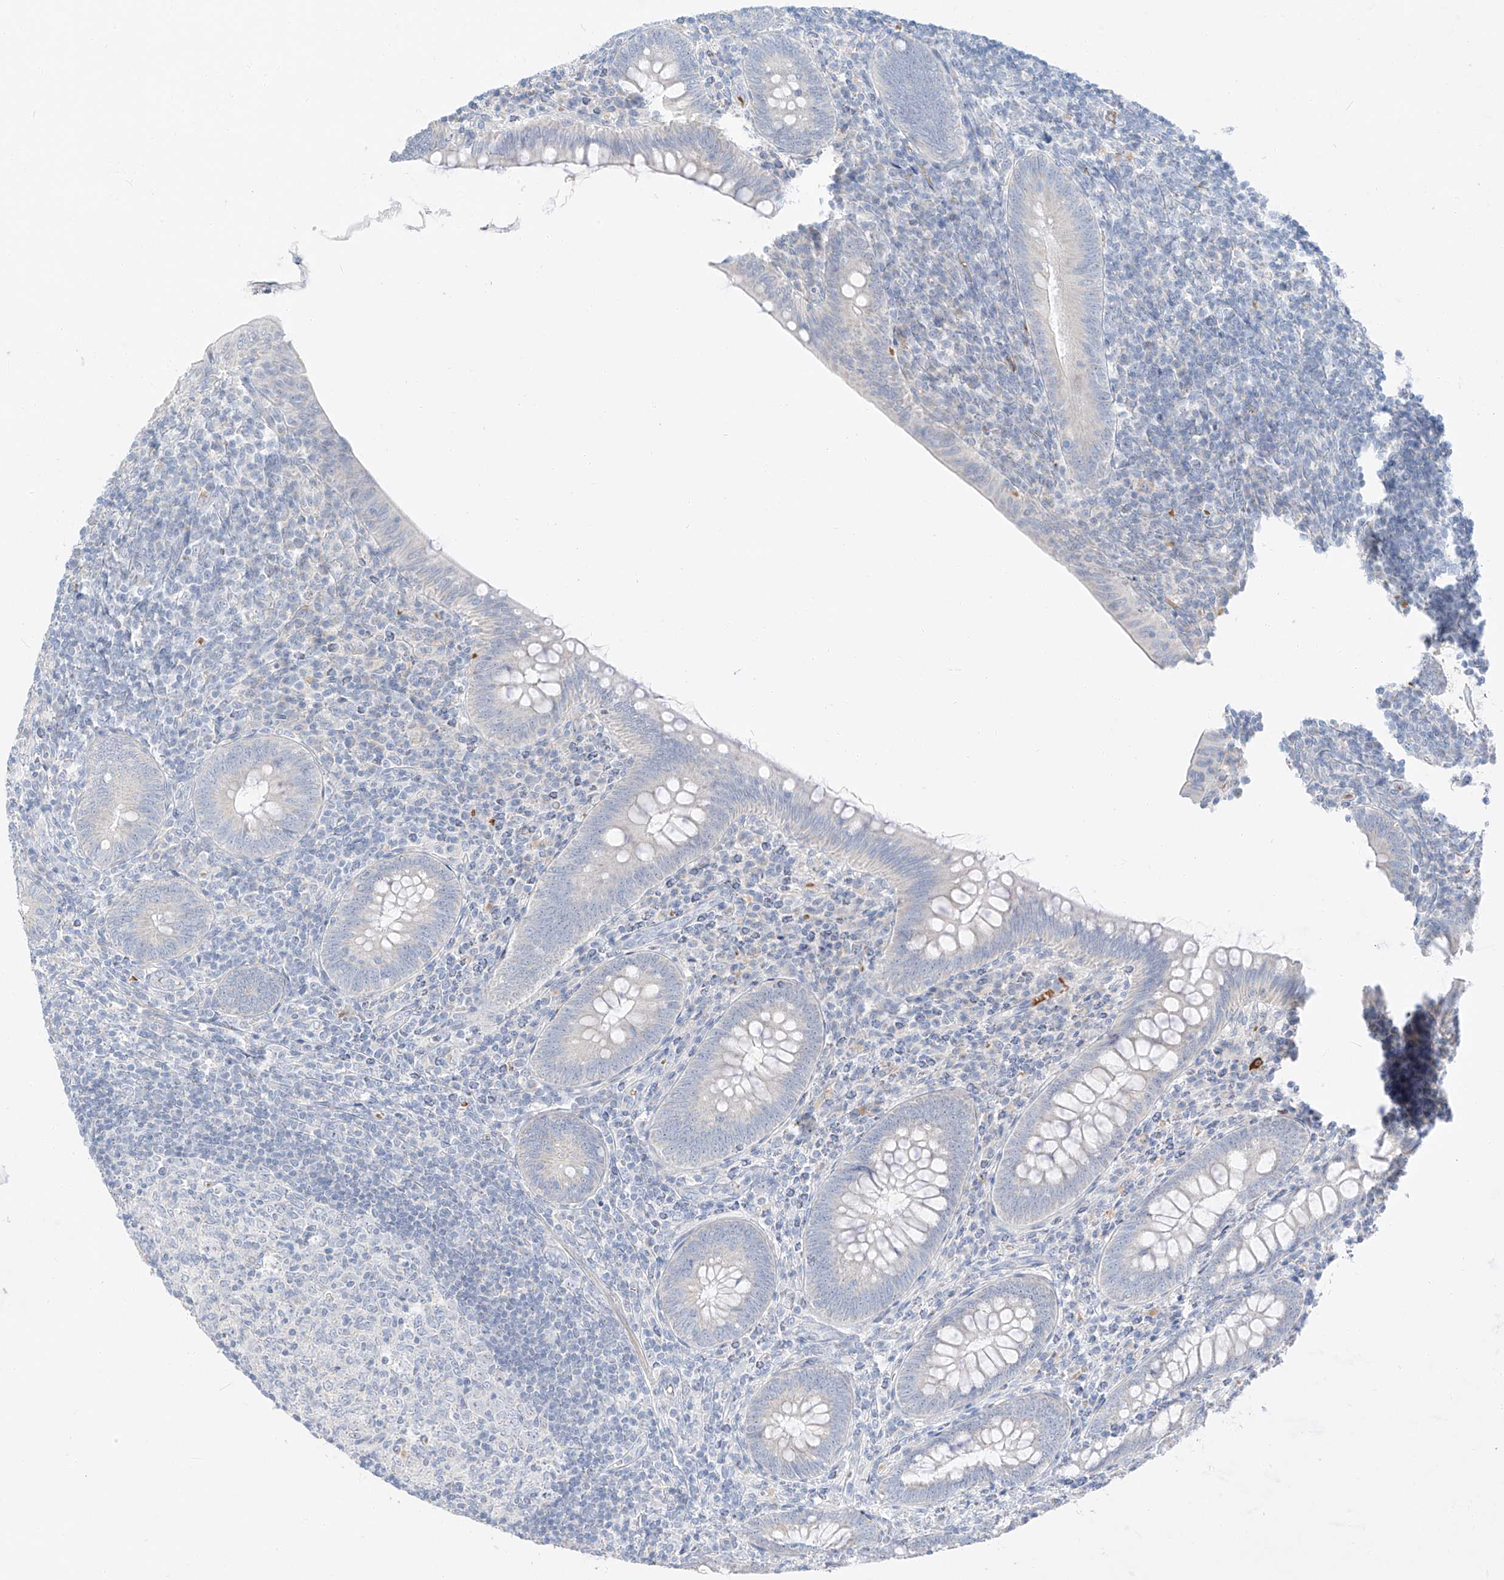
{"staining": {"intensity": "negative", "quantity": "none", "location": "none"}, "tissue": "appendix", "cell_type": "Glandular cells", "image_type": "normal", "snomed": [{"axis": "morphology", "description": "Normal tissue, NOS"}, {"axis": "topography", "description": "Appendix"}], "caption": "This is a histopathology image of immunohistochemistry (IHC) staining of benign appendix, which shows no staining in glandular cells. (DAB immunohistochemistry (IHC), high magnification).", "gene": "PGC", "patient": {"sex": "male", "age": 14}}